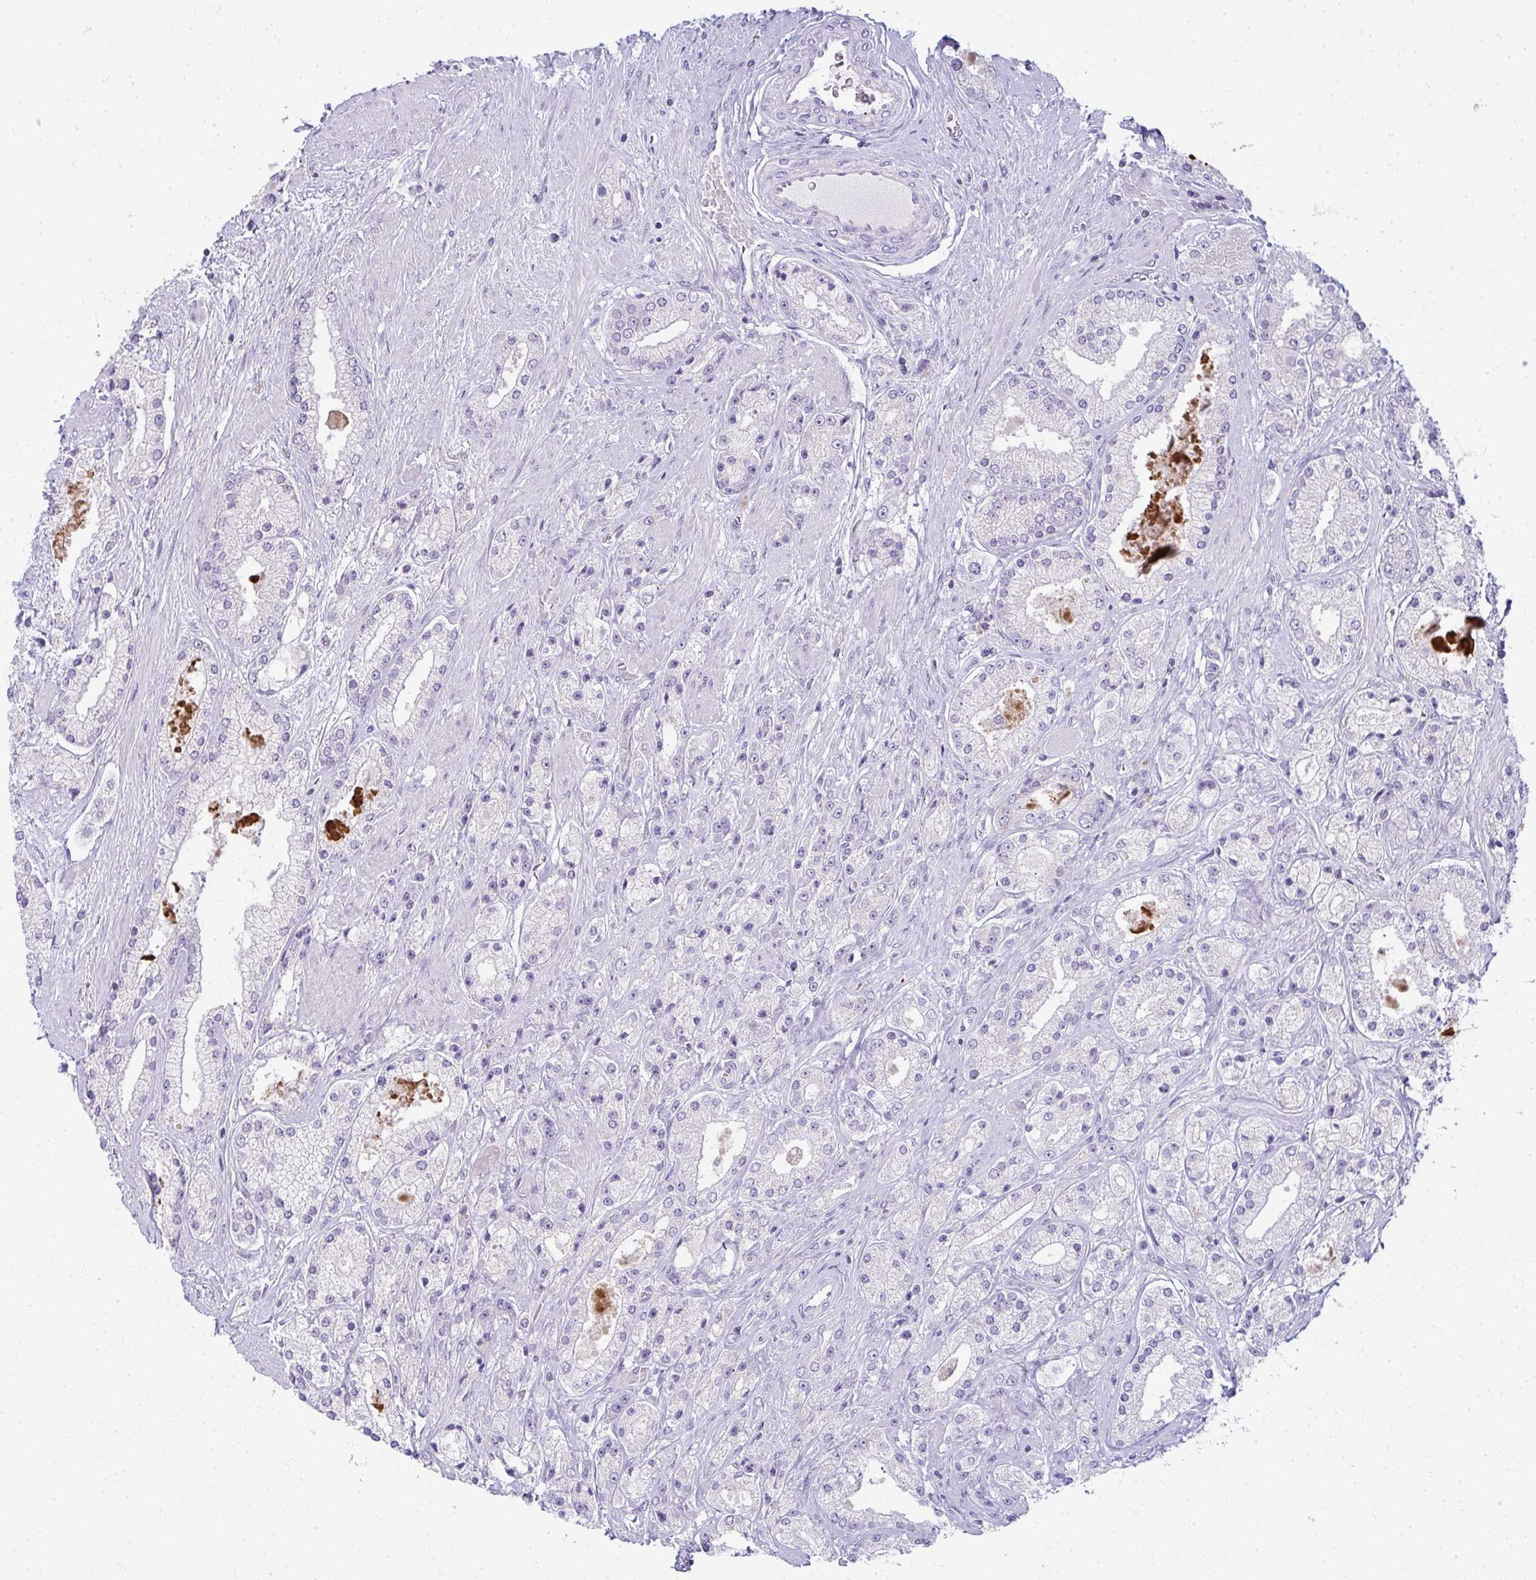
{"staining": {"intensity": "negative", "quantity": "none", "location": "none"}, "tissue": "prostate cancer", "cell_type": "Tumor cells", "image_type": "cancer", "snomed": [{"axis": "morphology", "description": "Adenocarcinoma, High grade"}, {"axis": "topography", "description": "Prostate"}], "caption": "IHC of adenocarcinoma (high-grade) (prostate) demonstrates no staining in tumor cells.", "gene": "VPS4B", "patient": {"sex": "male", "age": 67}}